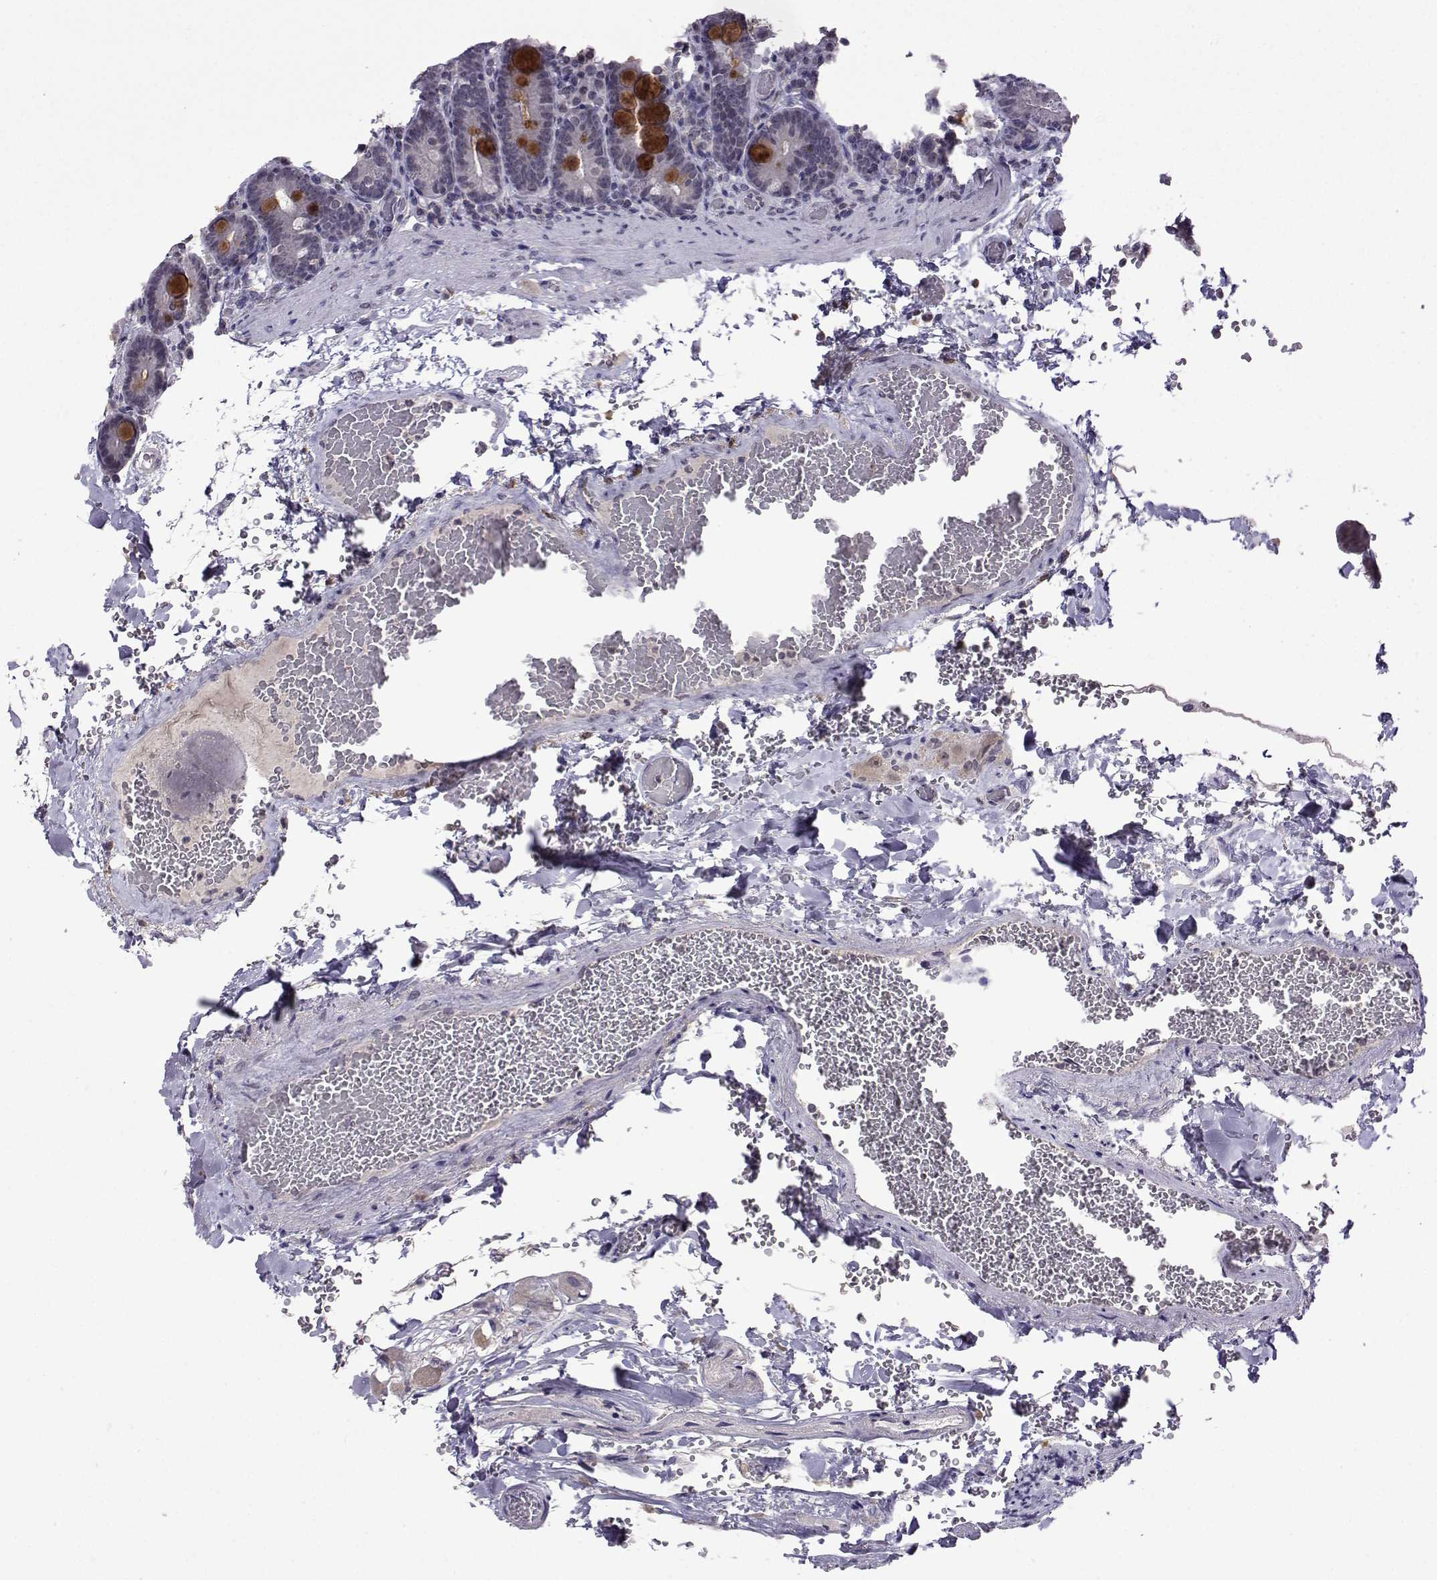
{"staining": {"intensity": "strong", "quantity": "25%-75%", "location": "cytoplasmic/membranous"}, "tissue": "duodenum", "cell_type": "Glandular cells", "image_type": "normal", "snomed": [{"axis": "morphology", "description": "Normal tissue, NOS"}, {"axis": "topography", "description": "Duodenum"}], "caption": "Protein staining exhibits strong cytoplasmic/membranous positivity in about 25%-75% of glandular cells in normal duodenum.", "gene": "CCL28", "patient": {"sex": "female", "age": 62}}